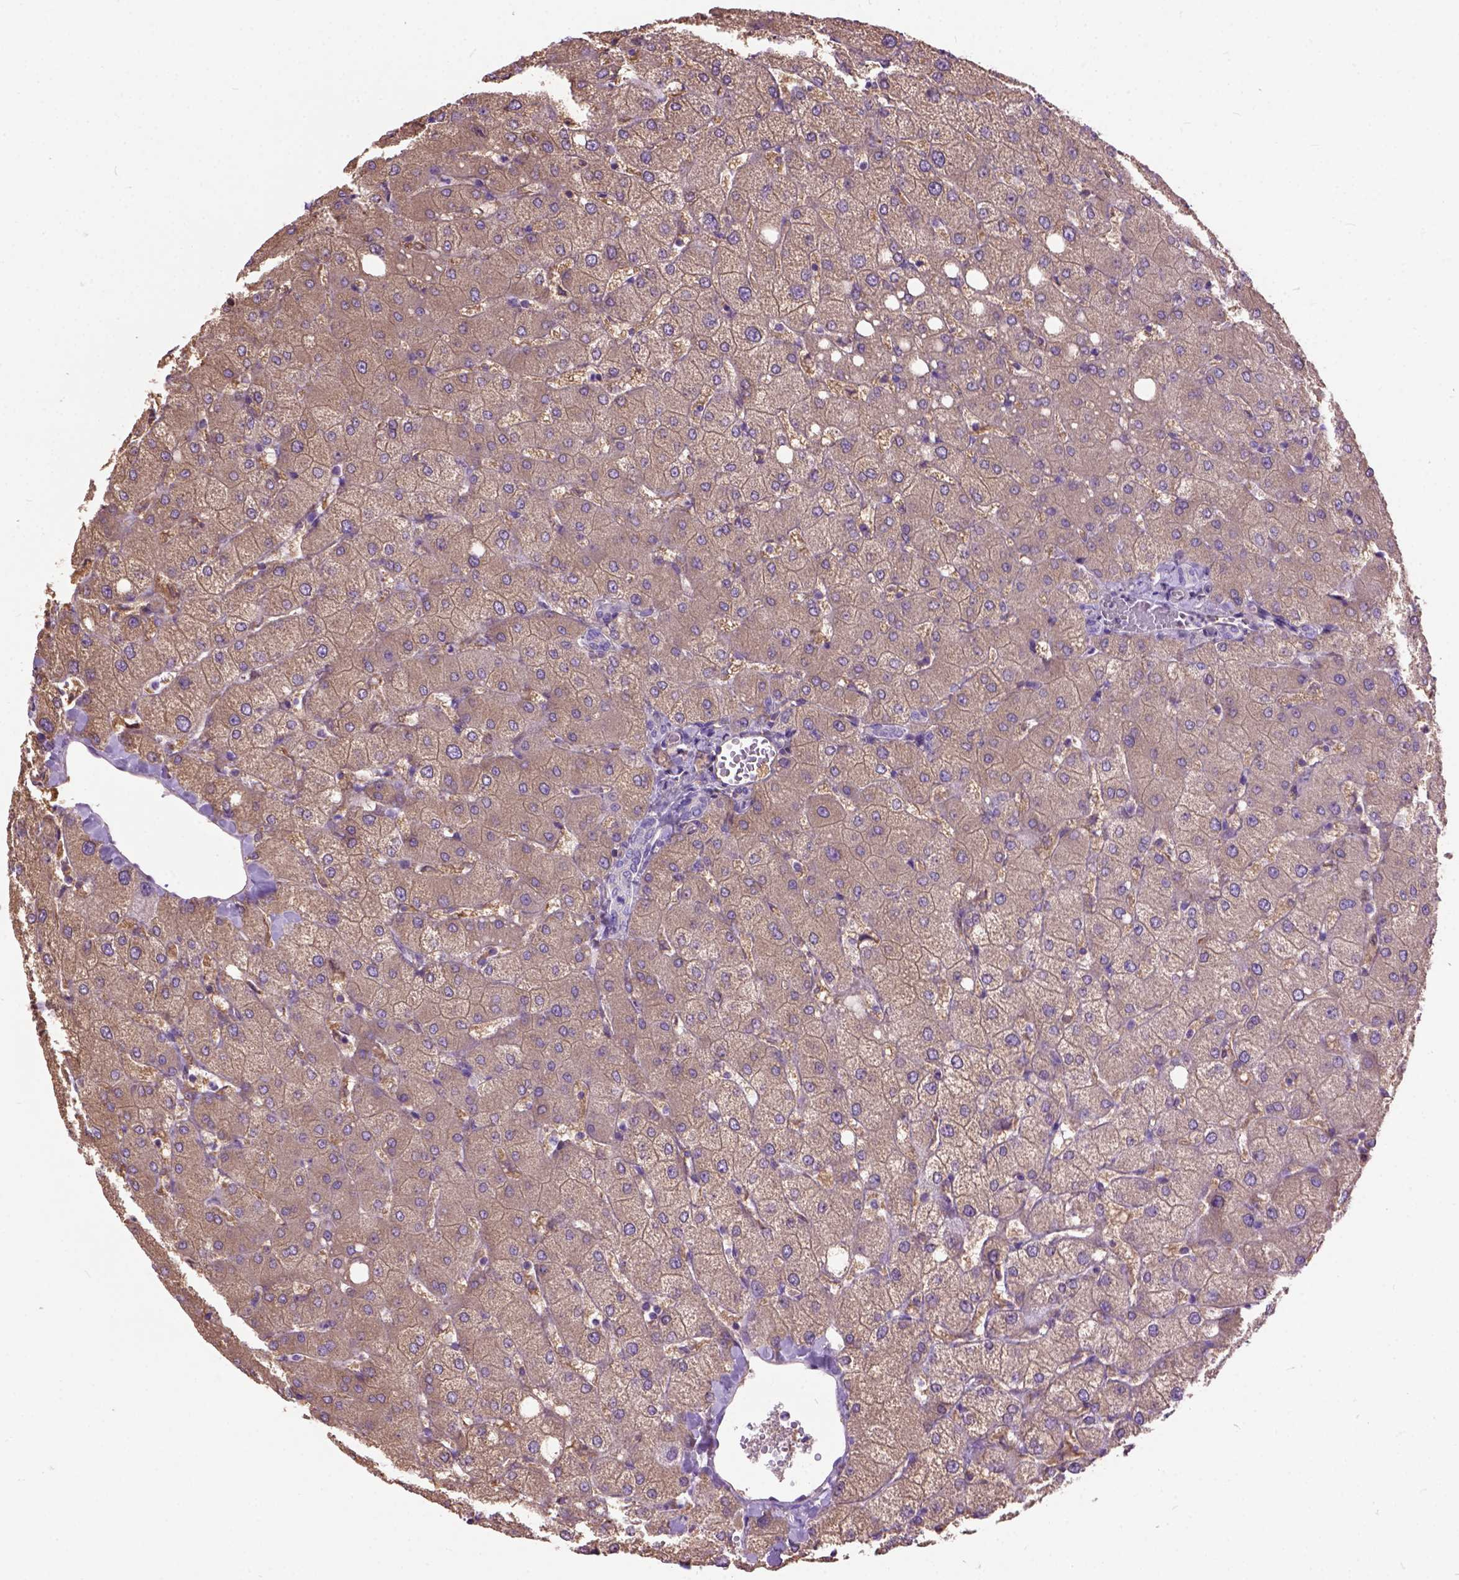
{"staining": {"intensity": "negative", "quantity": "none", "location": "none"}, "tissue": "liver", "cell_type": "Cholangiocytes", "image_type": "normal", "snomed": [{"axis": "morphology", "description": "Normal tissue, NOS"}, {"axis": "topography", "description": "Liver"}], "caption": "Image shows no protein positivity in cholangiocytes of unremarkable liver.", "gene": "SEMA4F", "patient": {"sex": "female", "age": 54}}